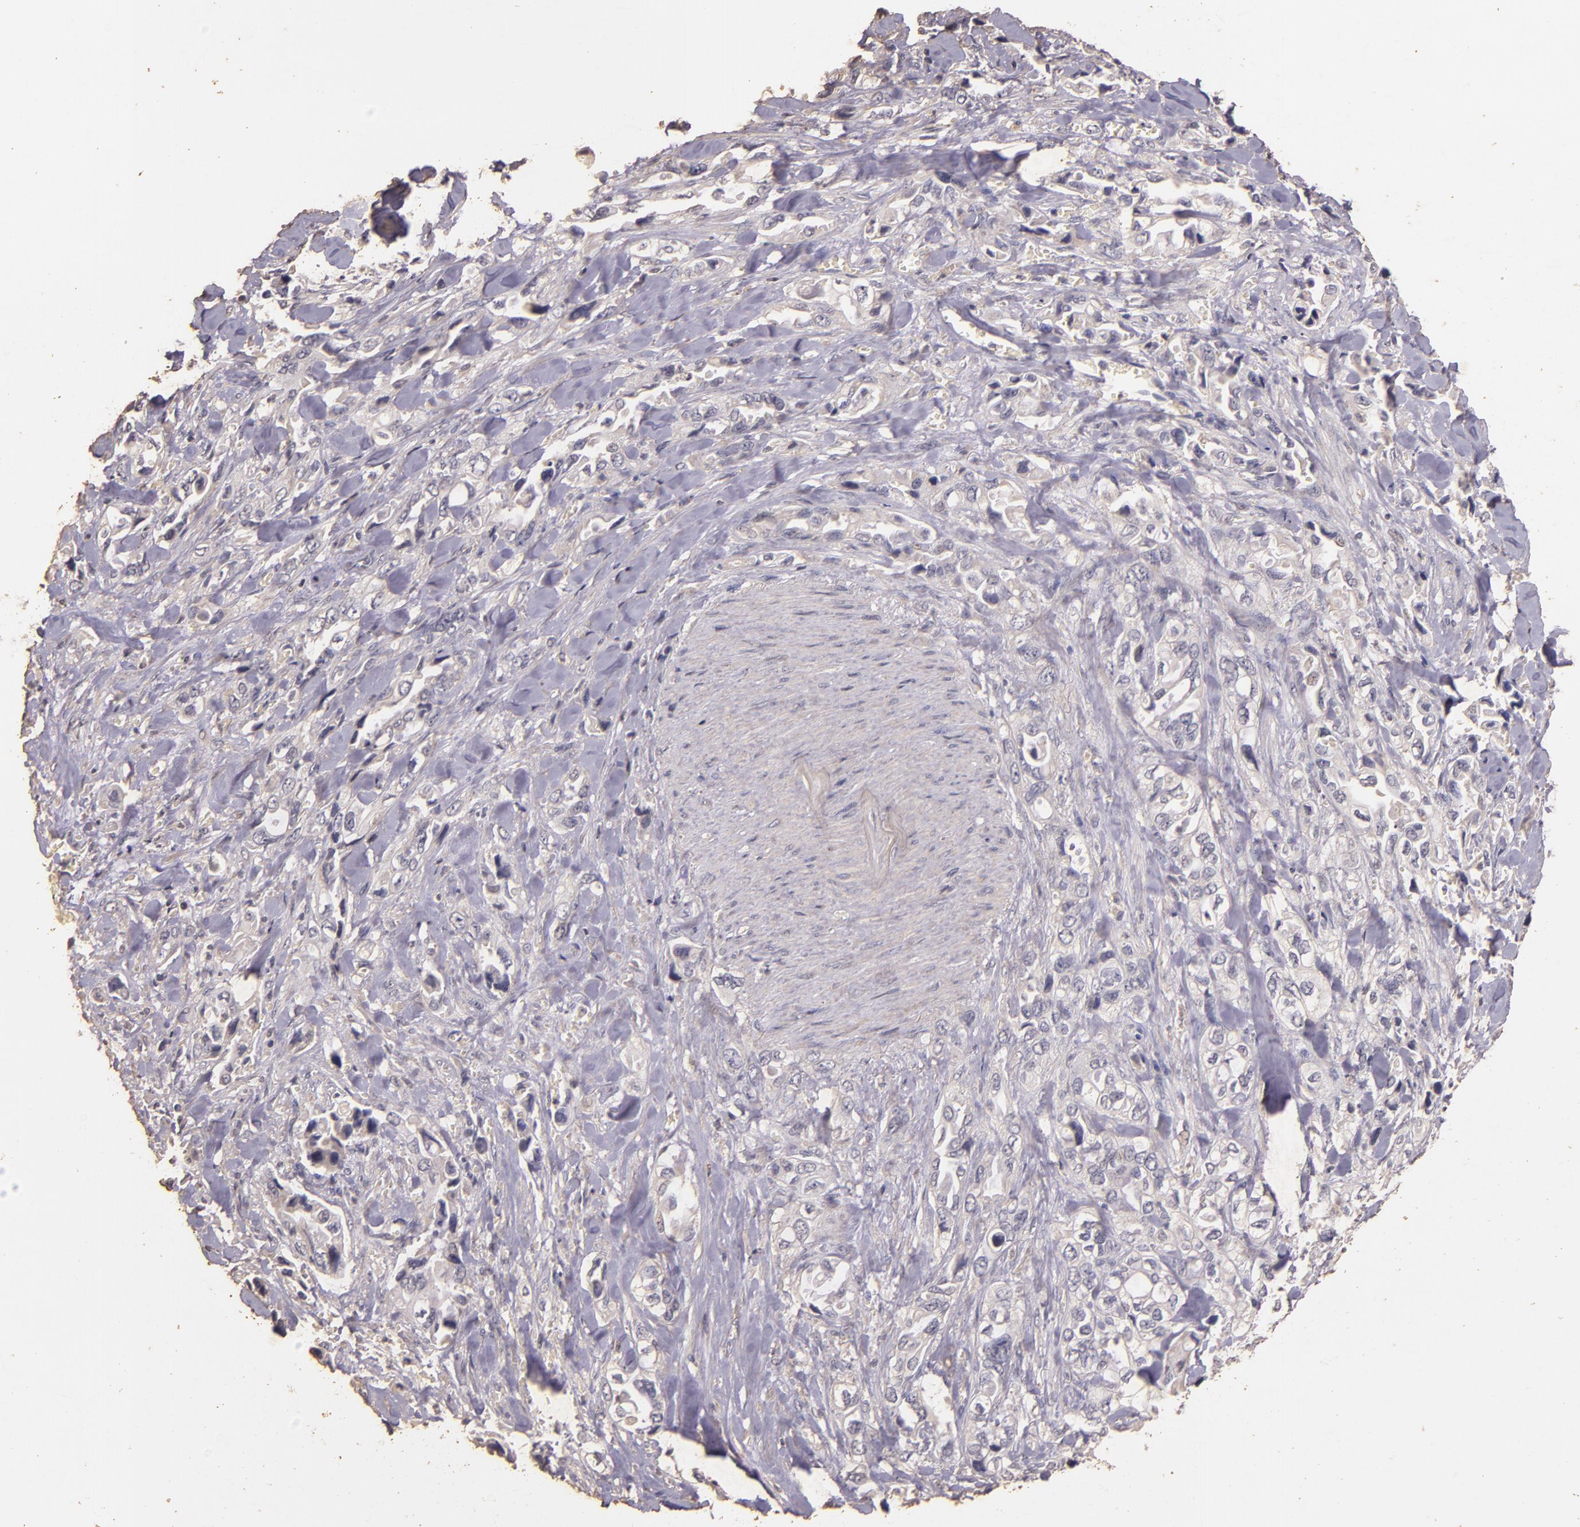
{"staining": {"intensity": "negative", "quantity": "none", "location": "none"}, "tissue": "pancreatic cancer", "cell_type": "Tumor cells", "image_type": "cancer", "snomed": [{"axis": "morphology", "description": "Adenocarcinoma, NOS"}, {"axis": "topography", "description": "Pancreas"}], "caption": "Tumor cells show no significant protein expression in adenocarcinoma (pancreatic).", "gene": "BCL2L13", "patient": {"sex": "male", "age": 69}}